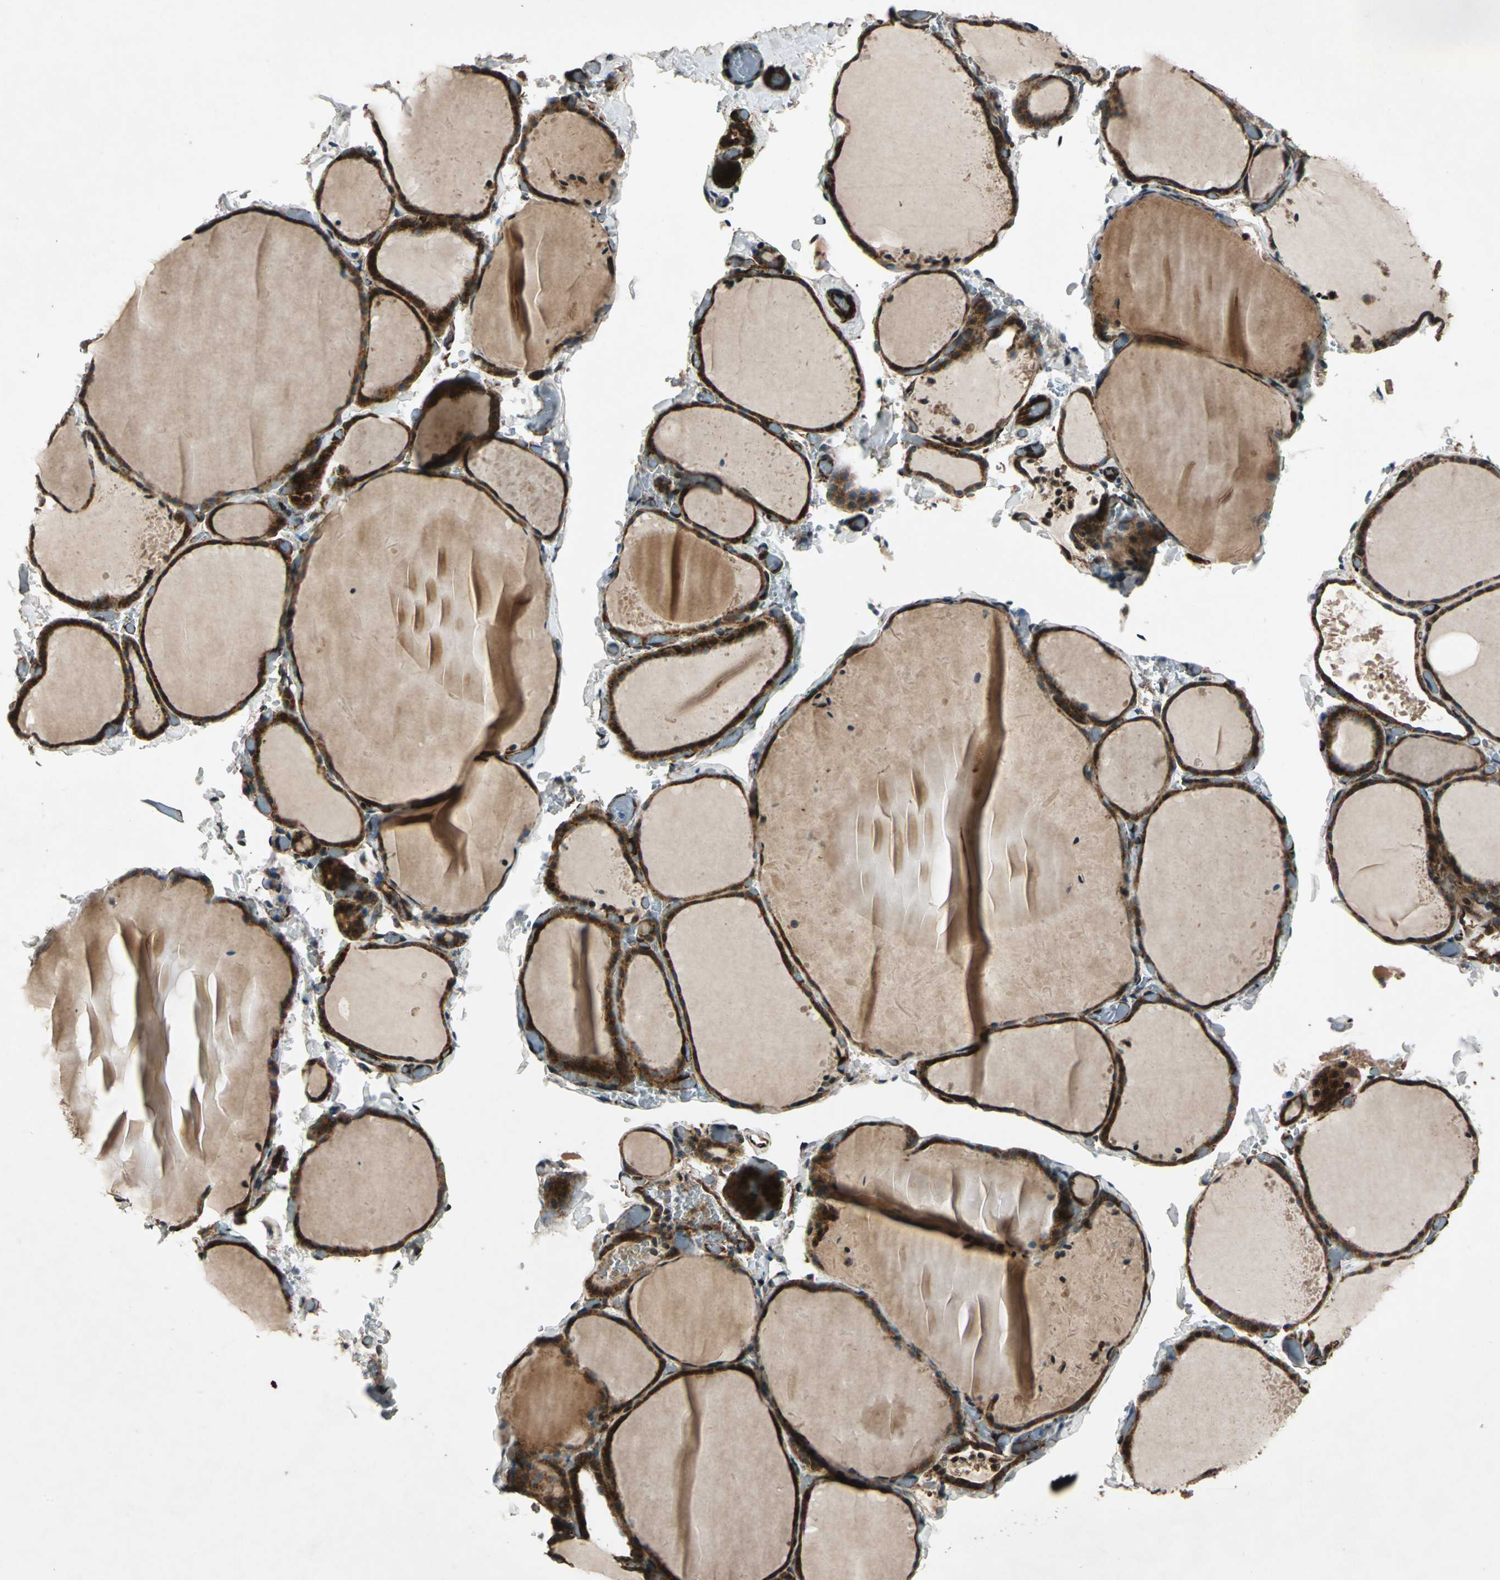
{"staining": {"intensity": "strong", "quantity": ">75%", "location": "cytoplasmic/membranous,nuclear"}, "tissue": "thyroid gland", "cell_type": "Glandular cells", "image_type": "normal", "snomed": [{"axis": "morphology", "description": "Normal tissue, NOS"}, {"axis": "topography", "description": "Thyroid gland"}], "caption": "Thyroid gland was stained to show a protein in brown. There is high levels of strong cytoplasmic/membranous,nuclear positivity in approximately >75% of glandular cells. (Brightfield microscopy of DAB IHC at high magnification).", "gene": "EXD2", "patient": {"sex": "female", "age": 22}}